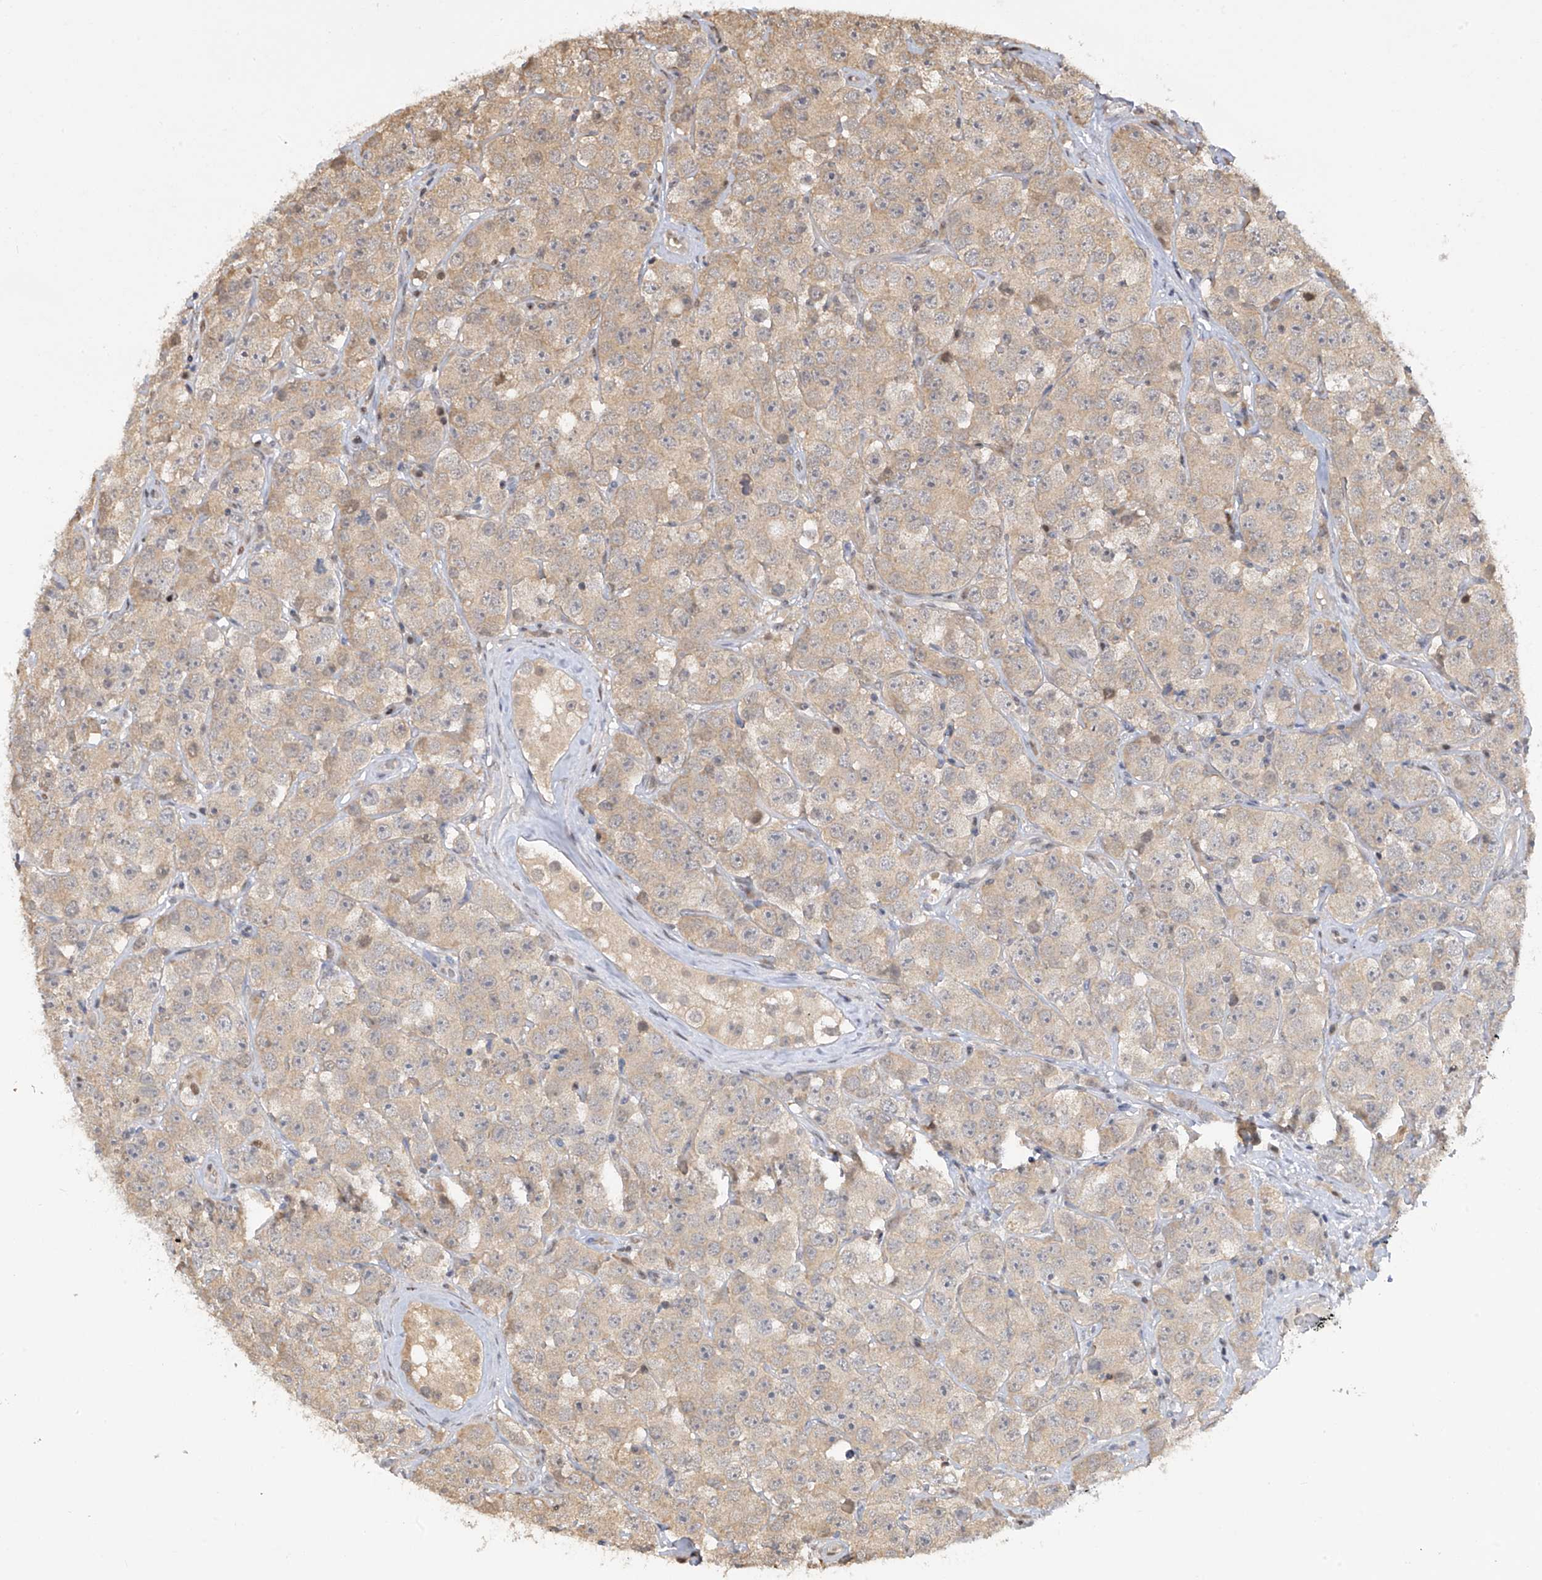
{"staining": {"intensity": "weak", "quantity": "25%-75%", "location": "cytoplasmic/membranous"}, "tissue": "testis cancer", "cell_type": "Tumor cells", "image_type": "cancer", "snomed": [{"axis": "morphology", "description": "Seminoma, NOS"}, {"axis": "topography", "description": "Testis"}], "caption": "Protein staining of testis seminoma tissue displays weak cytoplasmic/membranous staining in approximately 25%-75% of tumor cells. The protein of interest is shown in brown color, while the nuclei are stained blue.", "gene": "PMM1", "patient": {"sex": "male", "age": 28}}